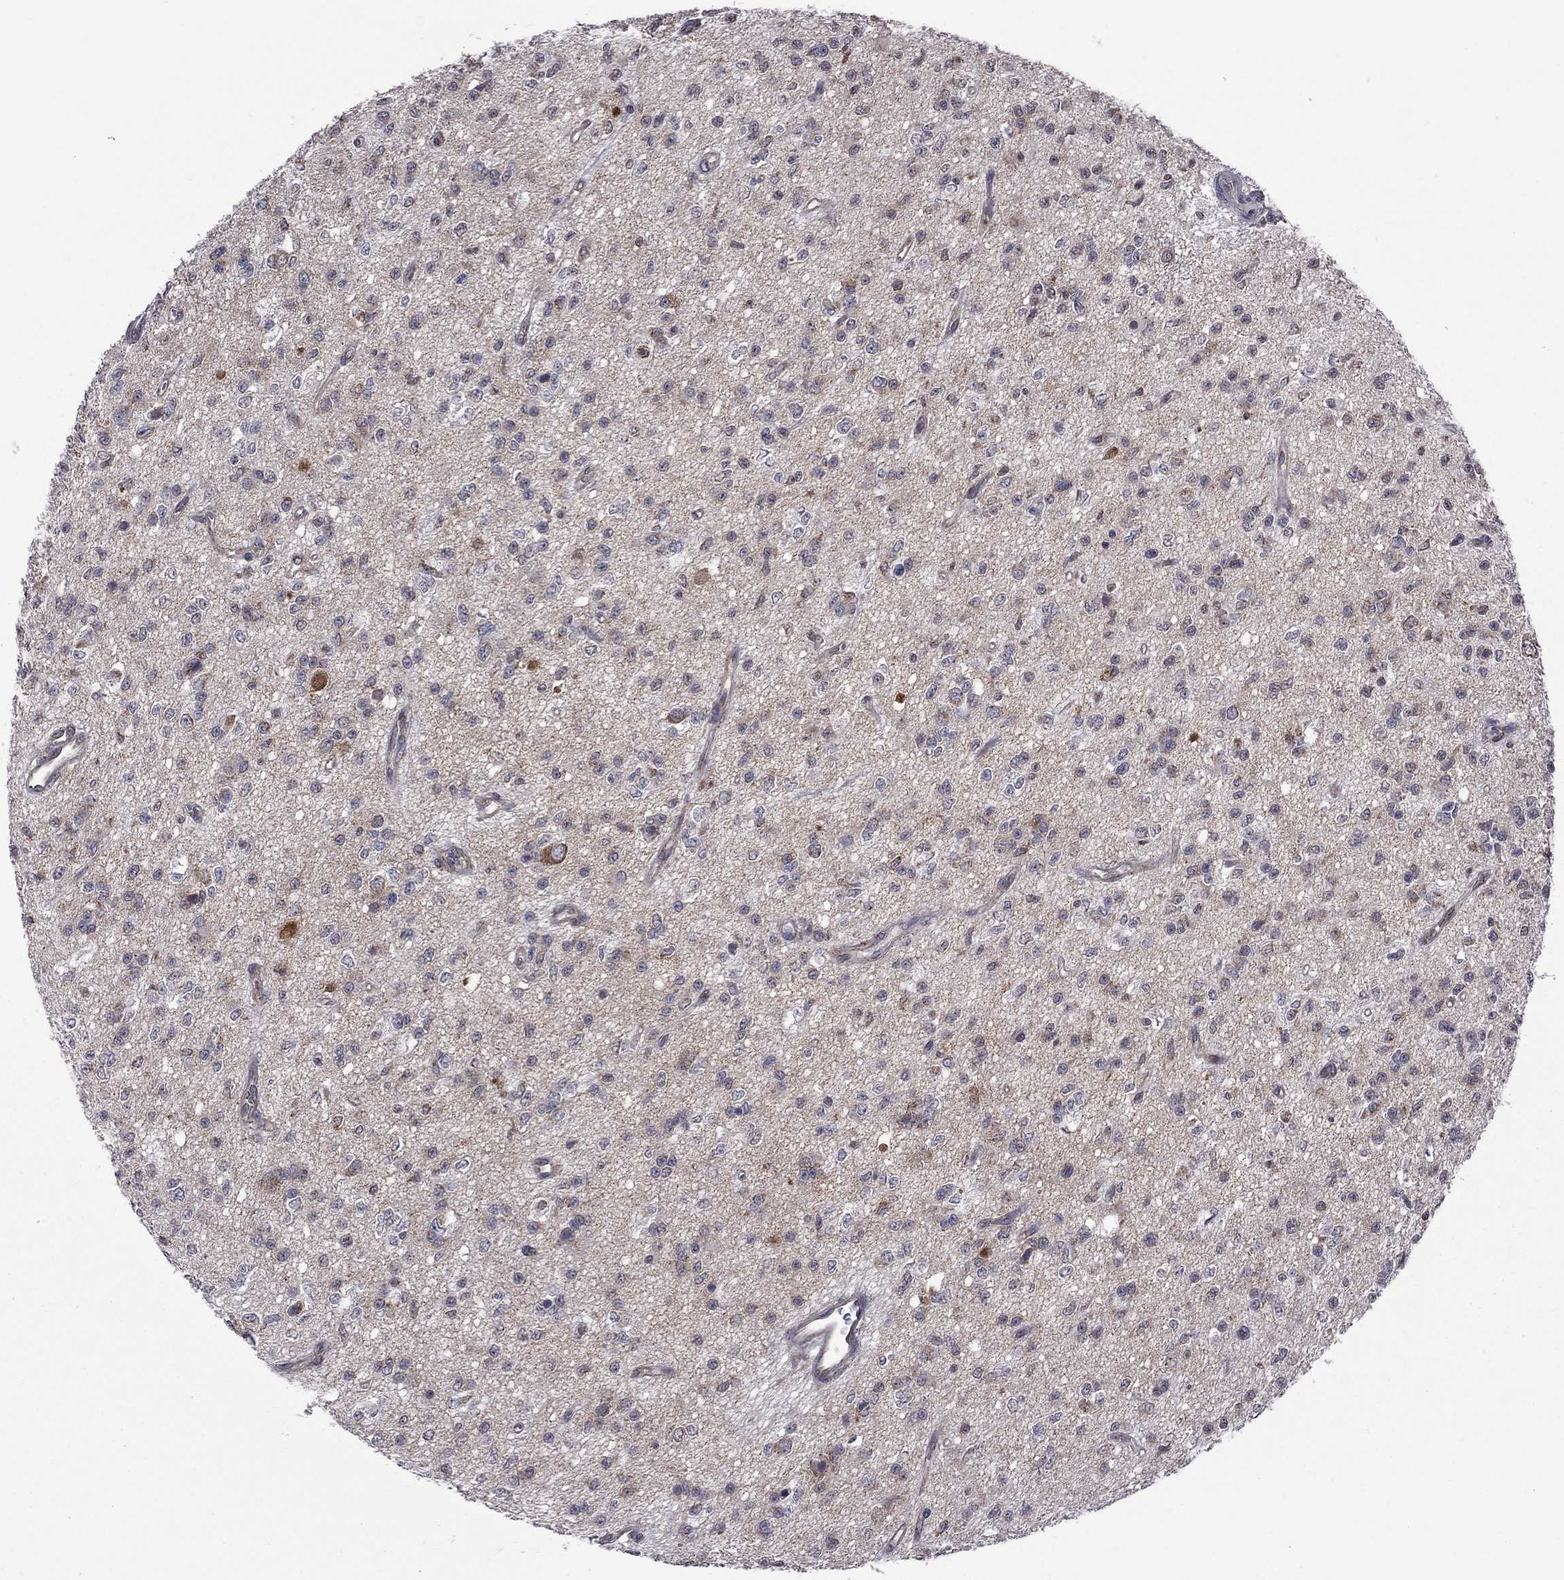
{"staining": {"intensity": "strong", "quantity": "<25%", "location": "cytoplasmic/membranous"}, "tissue": "glioma", "cell_type": "Tumor cells", "image_type": "cancer", "snomed": [{"axis": "morphology", "description": "Glioma, malignant, Low grade"}, {"axis": "topography", "description": "Brain"}], "caption": "Immunohistochemistry staining of malignant glioma (low-grade), which reveals medium levels of strong cytoplasmic/membranous staining in about <25% of tumor cells indicating strong cytoplasmic/membranous protein expression. The staining was performed using DAB (brown) for protein detection and nuclei were counterstained in hematoxylin (blue).", "gene": "NDUFB1", "patient": {"sex": "female", "age": 45}}